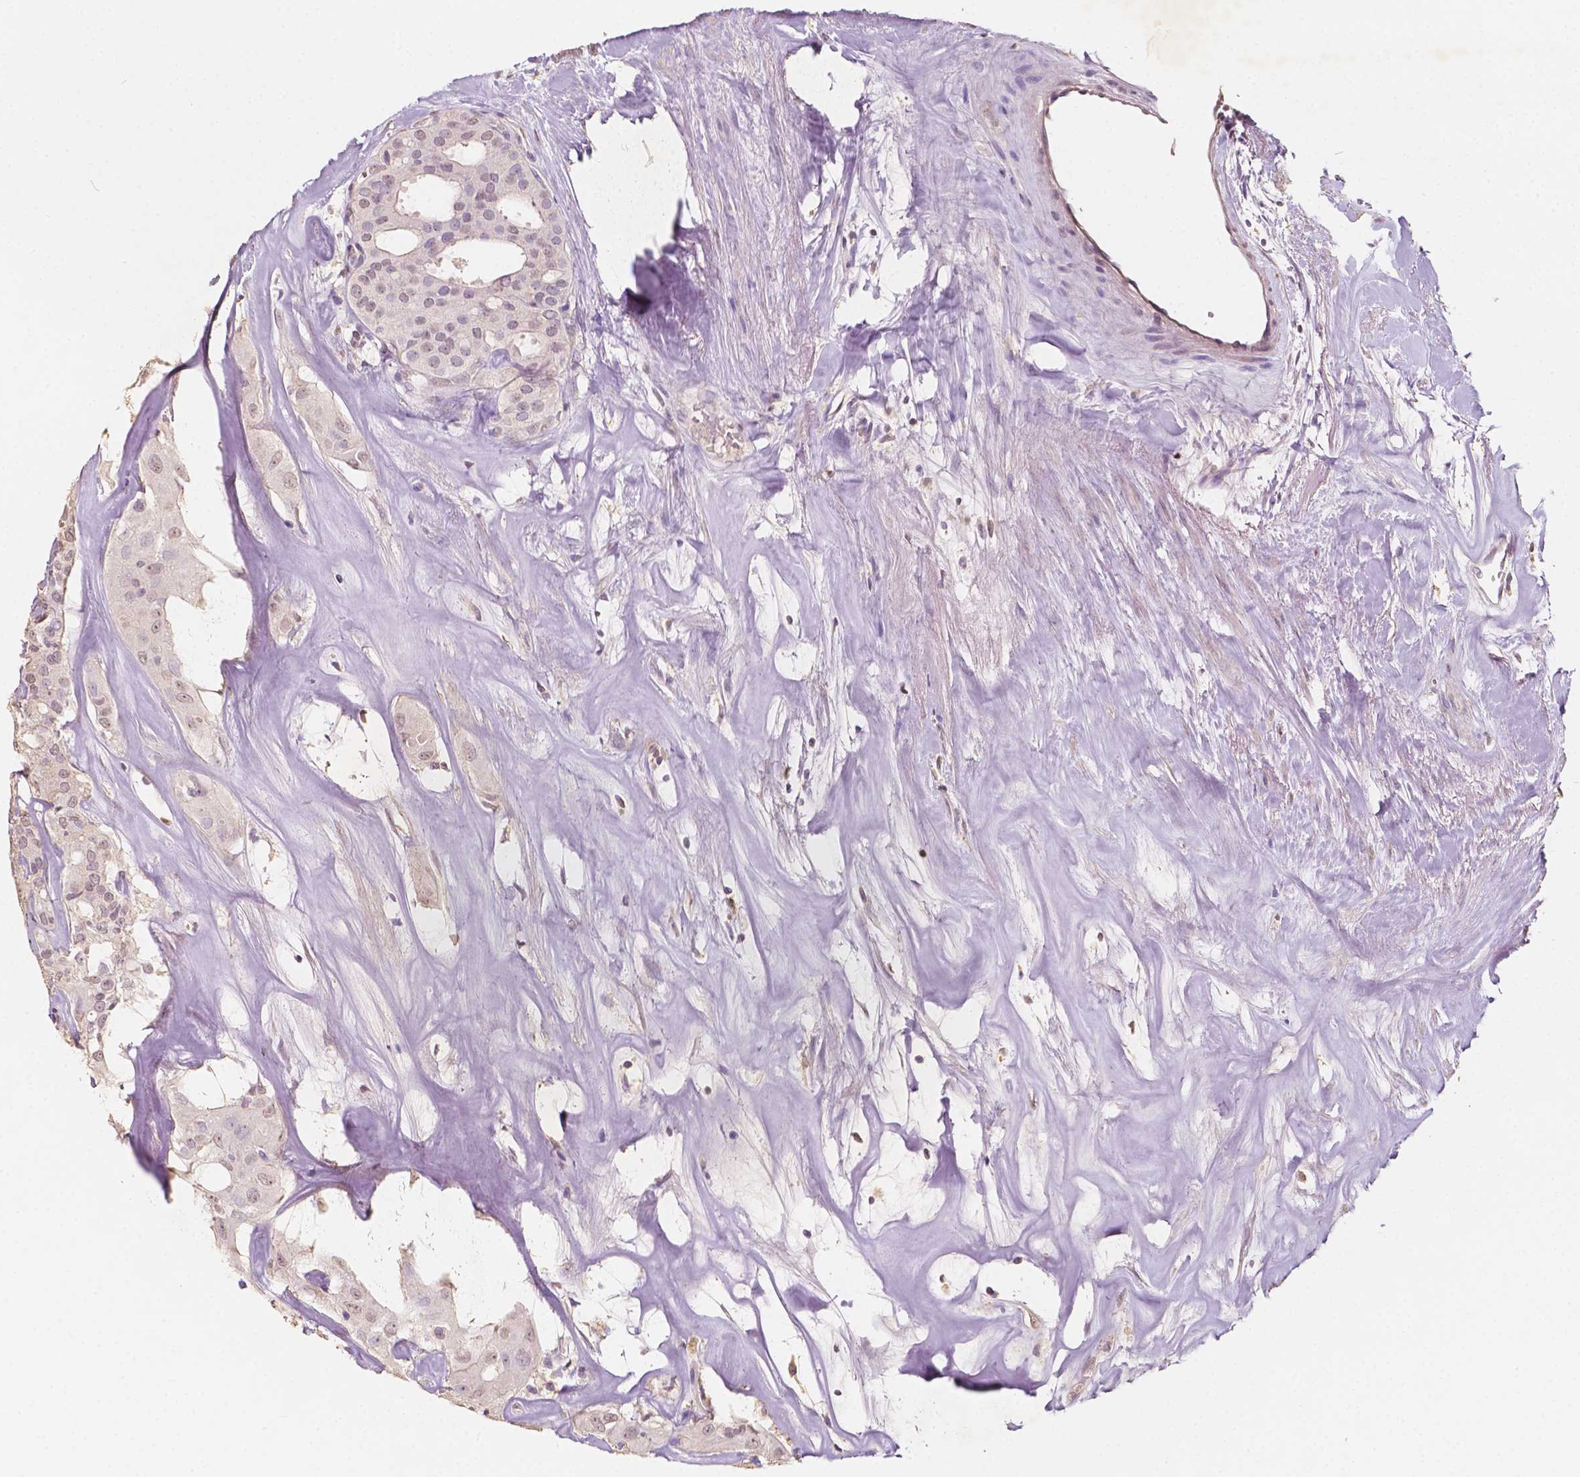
{"staining": {"intensity": "weak", "quantity": "<25%", "location": "nuclear"}, "tissue": "thyroid cancer", "cell_type": "Tumor cells", "image_type": "cancer", "snomed": [{"axis": "morphology", "description": "Follicular adenoma carcinoma, NOS"}, {"axis": "topography", "description": "Thyroid gland"}], "caption": "Tumor cells are negative for protein expression in human thyroid cancer. (Immunohistochemistry (ihc), brightfield microscopy, high magnification).", "gene": "SOX15", "patient": {"sex": "male", "age": 75}}